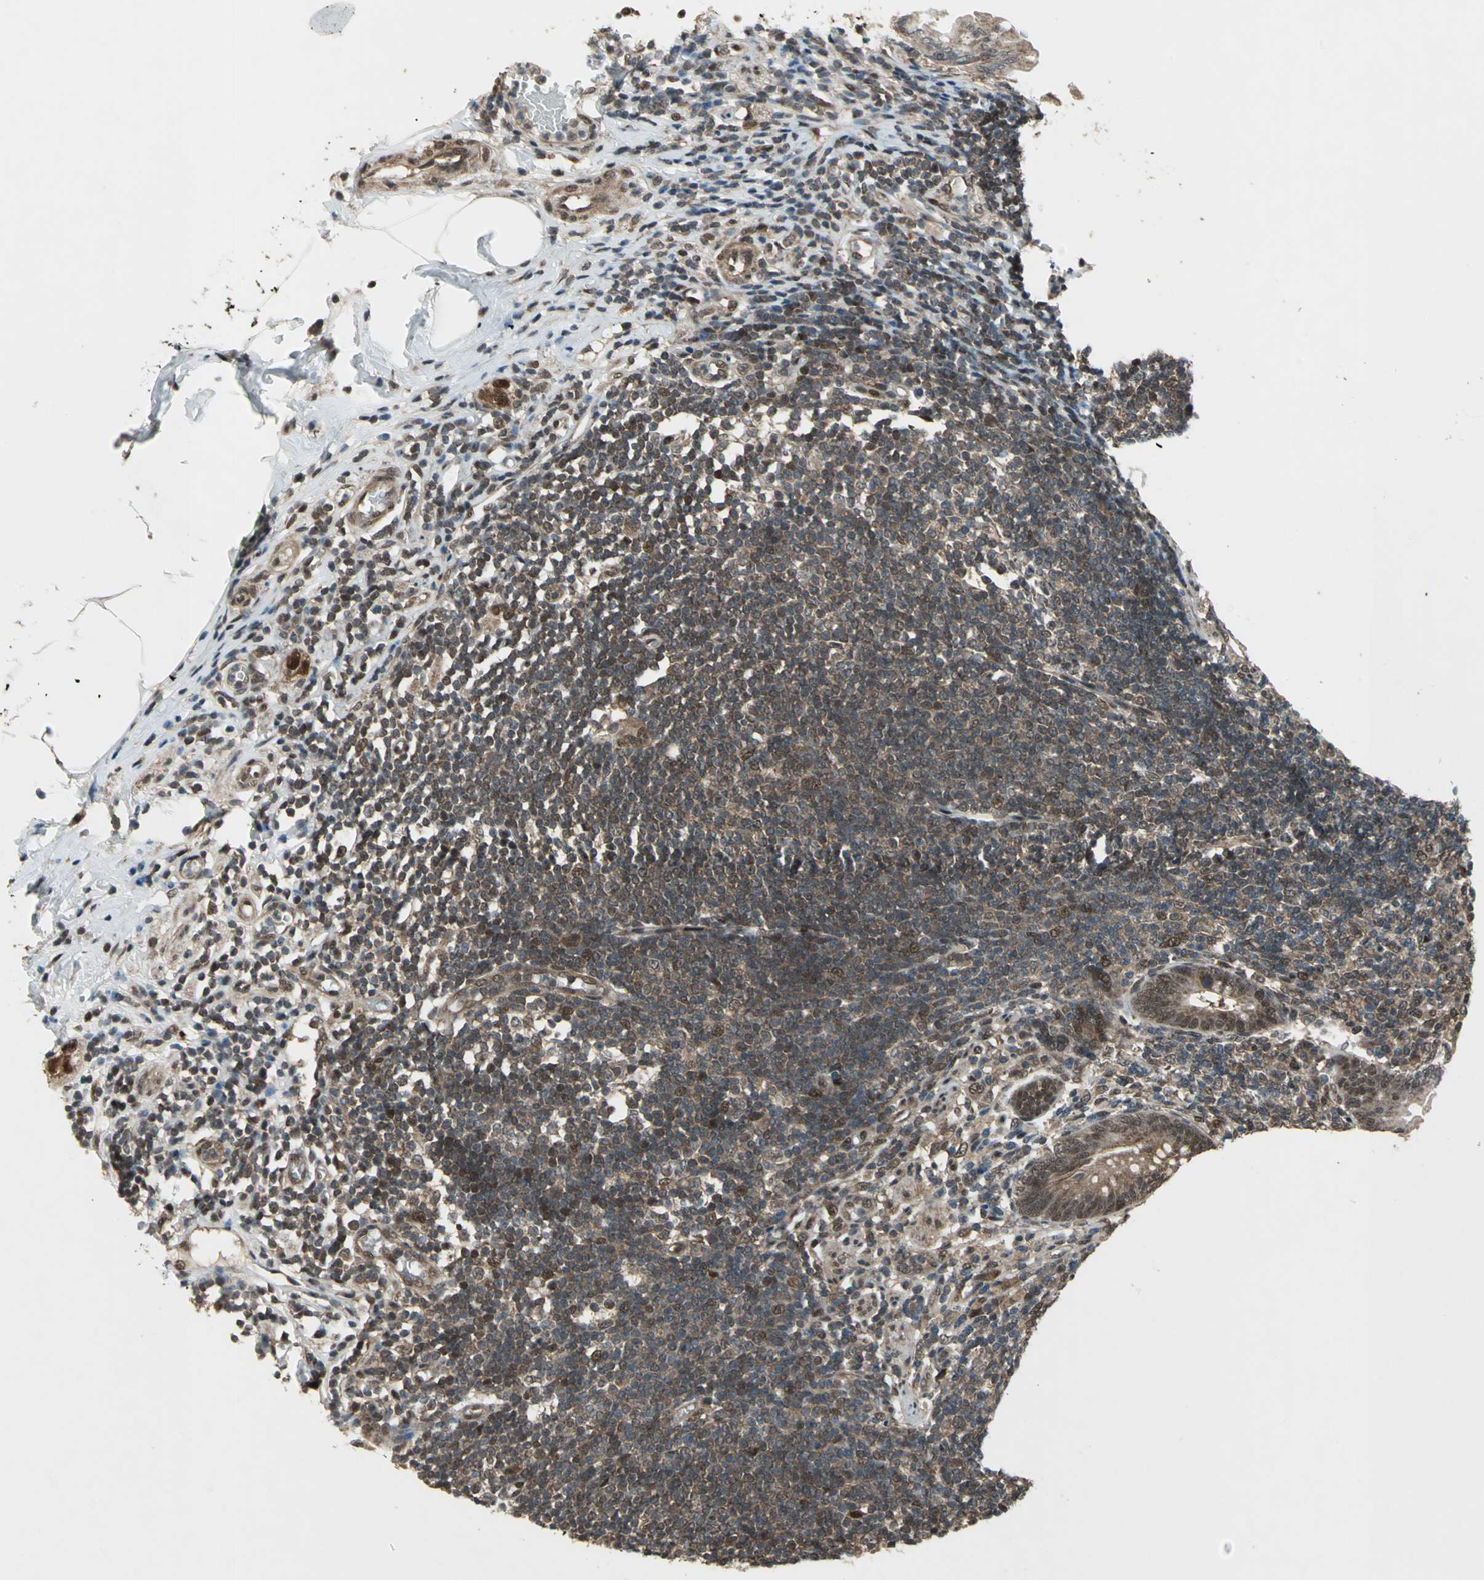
{"staining": {"intensity": "strong", "quantity": ">75%", "location": "cytoplasmic/membranous,nuclear"}, "tissue": "appendix", "cell_type": "Glandular cells", "image_type": "normal", "snomed": [{"axis": "morphology", "description": "Normal tissue, NOS"}, {"axis": "morphology", "description": "Inflammation, NOS"}, {"axis": "topography", "description": "Appendix"}], "caption": "Unremarkable appendix exhibits strong cytoplasmic/membranous,nuclear expression in about >75% of glandular cells (IHC, brightfield microscopy, high magnification)..", "gene": "COPS5", "patient": {"sex": "male", "age": 46}}